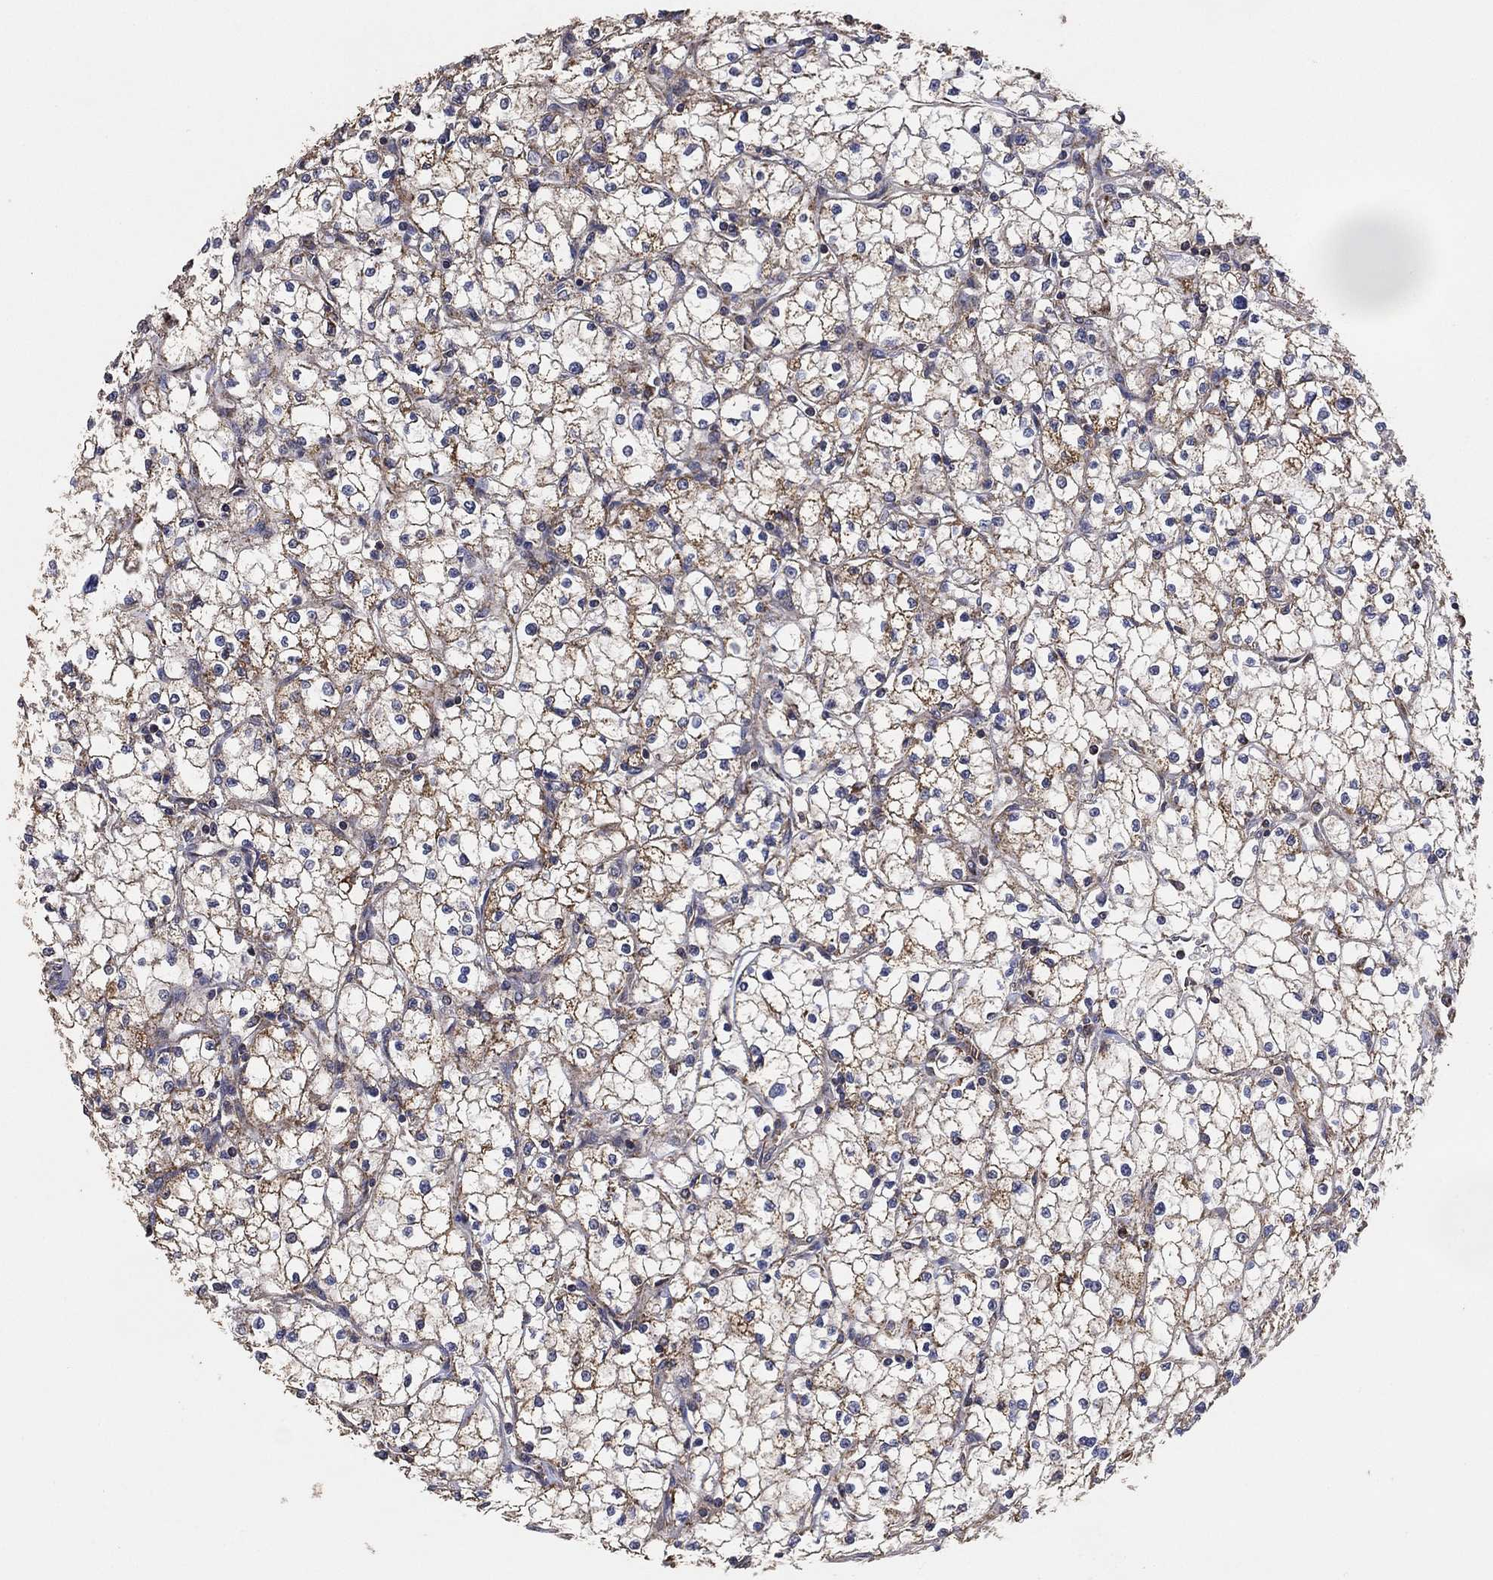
{"staining": {"intensity": "moderate", "quantity": ">75%", "location": "cytoplasmic/membranous"}, "tissue": "renal cancer", "cell_type": "Tumor cells", "image_type": "cancer", "snomed": [{"axis": "morphology", "description": "Adenocarcinoma, NOS"}, {"axis": "topography", "description": "Kidney"}], "caption": "Brown immunohistochemical staining in human renal cancer displays moderate cytoplasmic/membranous expression in about >75% of tumor cells. The protein is stained brown, and the nuclei are stained in blue (DAB IHC with brightfield microscopy, high magnification).", "gene": "LIMD1", "patient": {"sex": "male", "age": 67}}